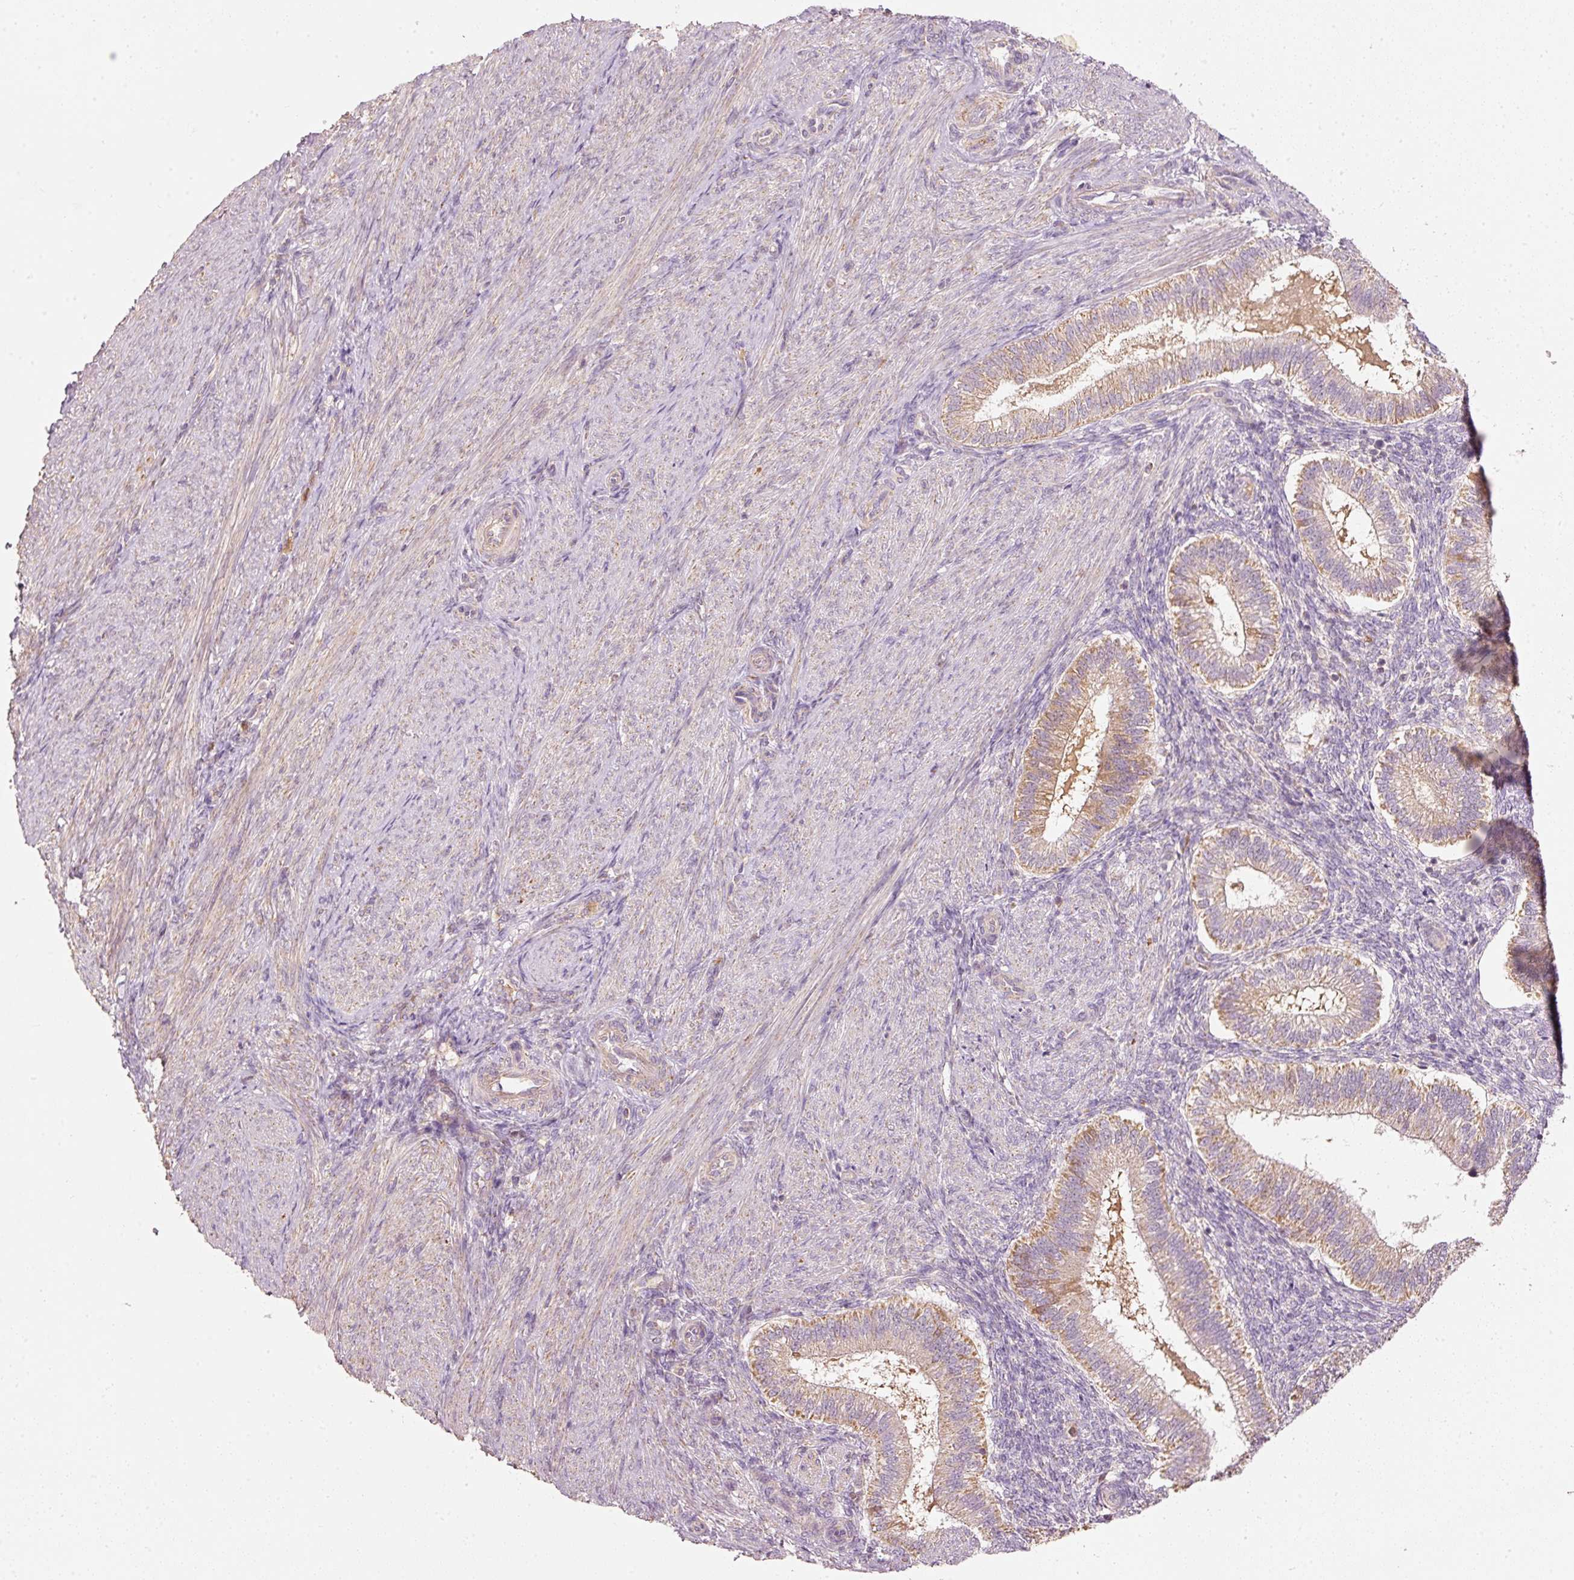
{"staining": {"intensity": "moderate", "quantity": "<25%", "location": "cytoplasmic/membranous"}, "tissue": "endometrium", "cell_type": "Cells in endometrial stroma", "image_type": "normal", "snomed": [{"axis": "morphology", "description": "Normal tissue, NOS"}, {"axis": "topography", "description": "Endometrium"}], "caption": "Moderate cytoplasmic/membranous positivity is appreciated in about <25% of cells in endometrial stroma in normal endometrium.", "gene": "PSENEN", "patient": {"sex": "female", "age": 25}}